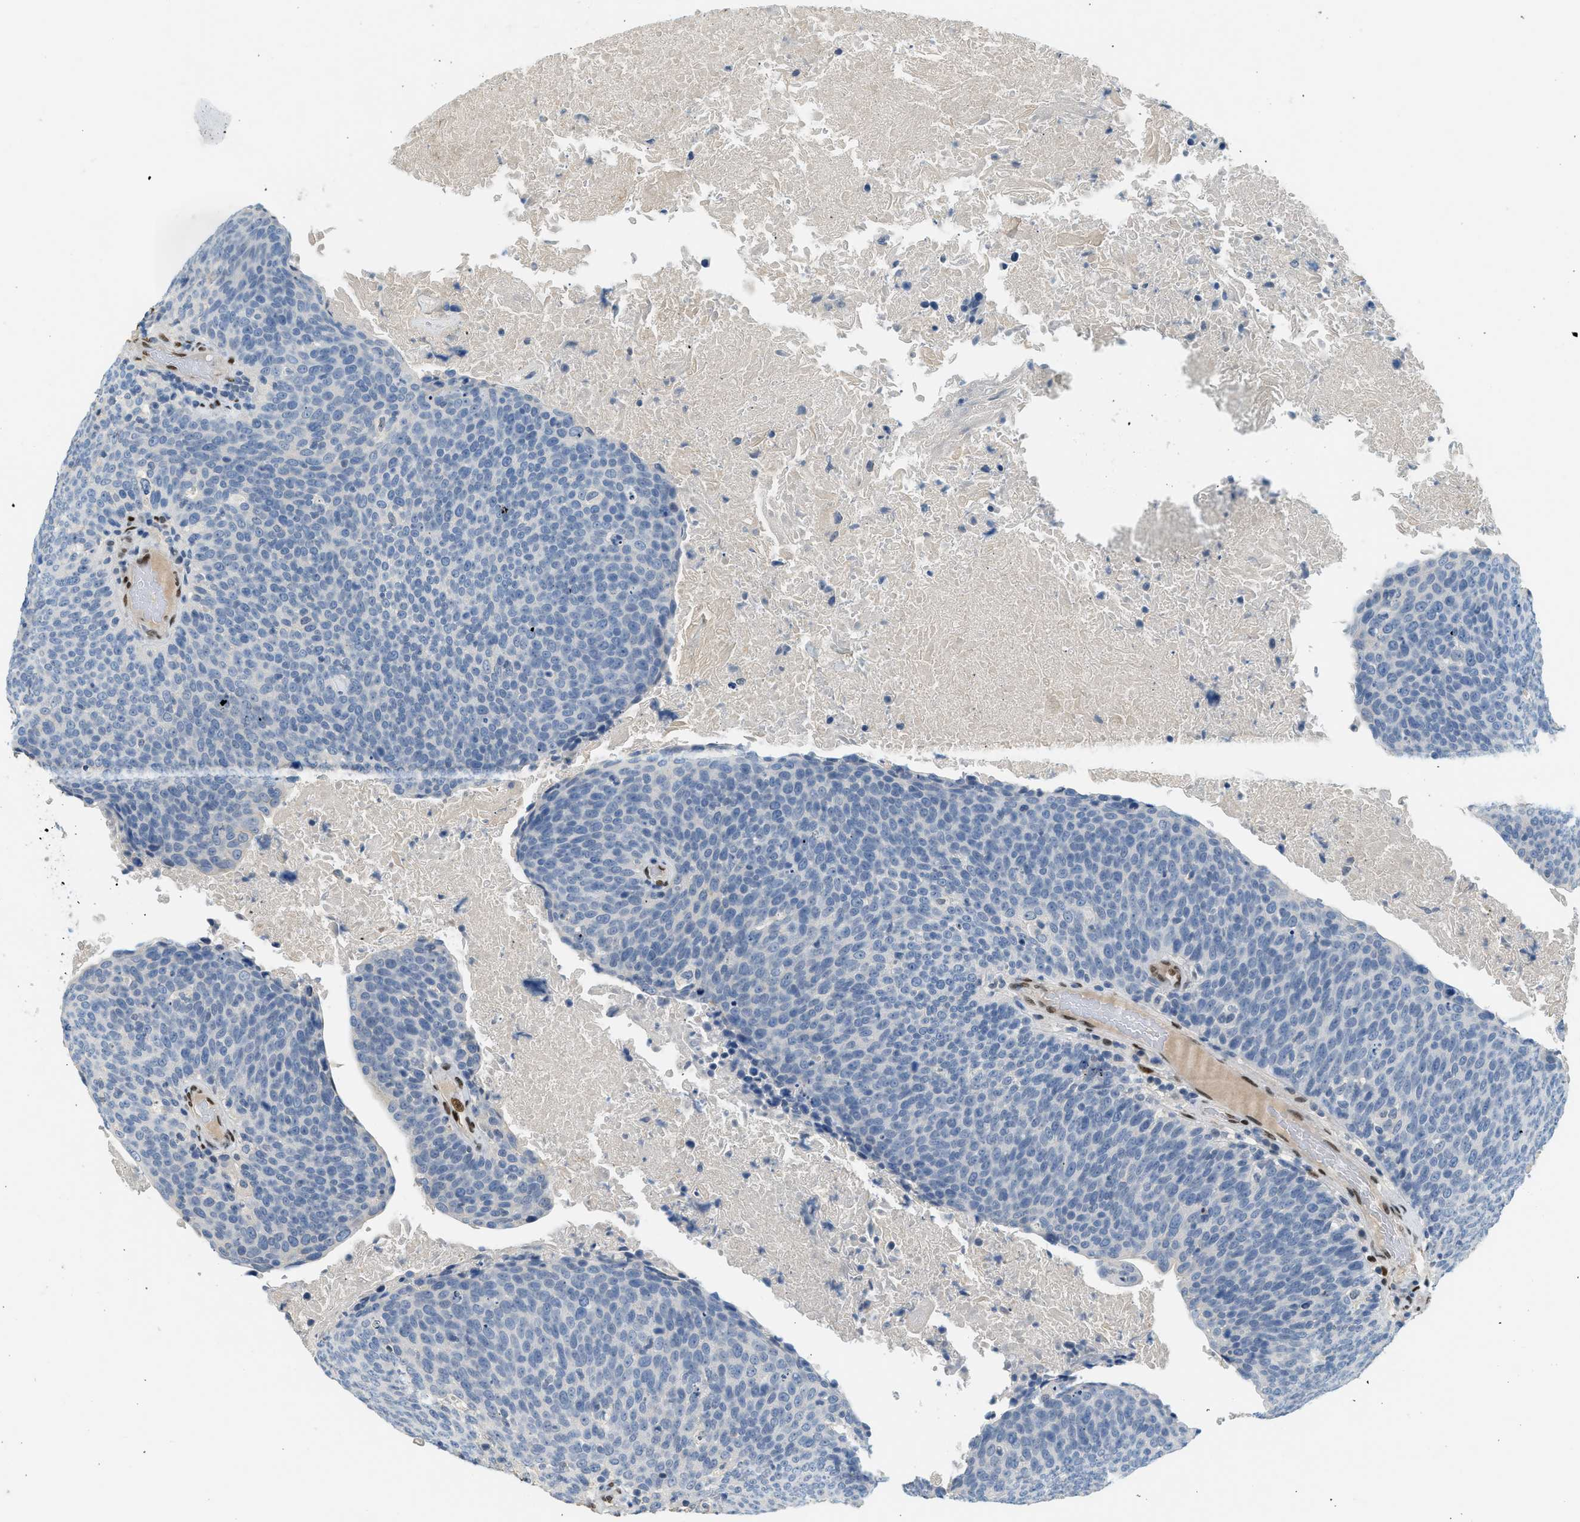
{"staining": {"intensity": "negative", "quantity": "none", "location": "none"}, "tissue": "head and neck cancer", "cell_type": "Tumor cells", "image_type": "cancer", "snomed": [{"axis": "morphology", "description": "Squamous cell carcinoma, NOS"}, {"axis": "morphology", "description": "Squamous cell carcinoma, metastatic, NOS"}, {"axis": "topography", "description": "Lymph node"}, {"axis": "topography", "description": "Head-Neck"}], "caption": "Immunohistochemistry image of neoplastic tissue: human metastatic squamous cell carcinoma (head and neck) stained with DAB demonstrates no significant protein positivity in tumor cells.", "gene": "ZBTB20", "patient": {"sex": "male", "age": 62}}